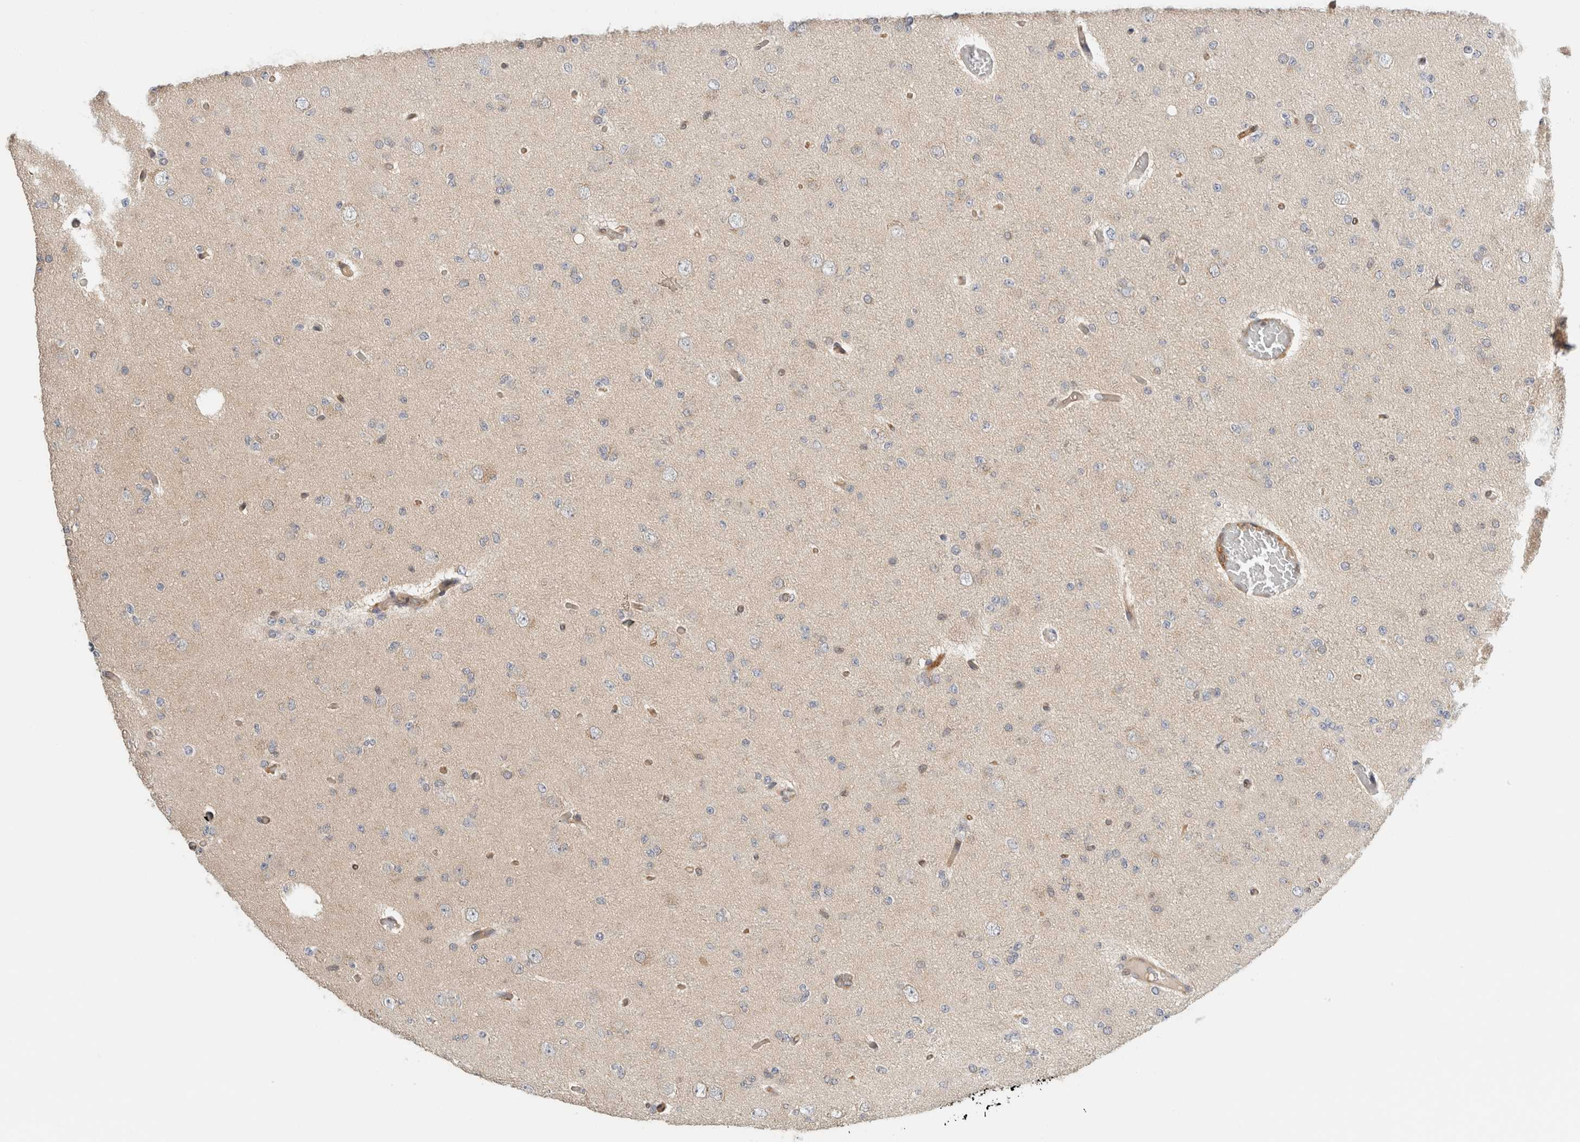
{"staining": {"intensity": "negative", "quantity": "none", "location": "none"}, "tissue": "glioma", "cell_type": "Tumor cells", "image_type": "cancer", "snomed": [{"axis": "morphology", "description": "Glioma, malignant, Low grade"}, {"axis": "topography", "description": "Brain"}], "caption": "This is a photomicrograph of immunohistochemistry (IHC) staining of glioma, which shows no positivity in tumor cells.", "gene": "PFDN4", "patient": {"sex": "female", "age": 22}}